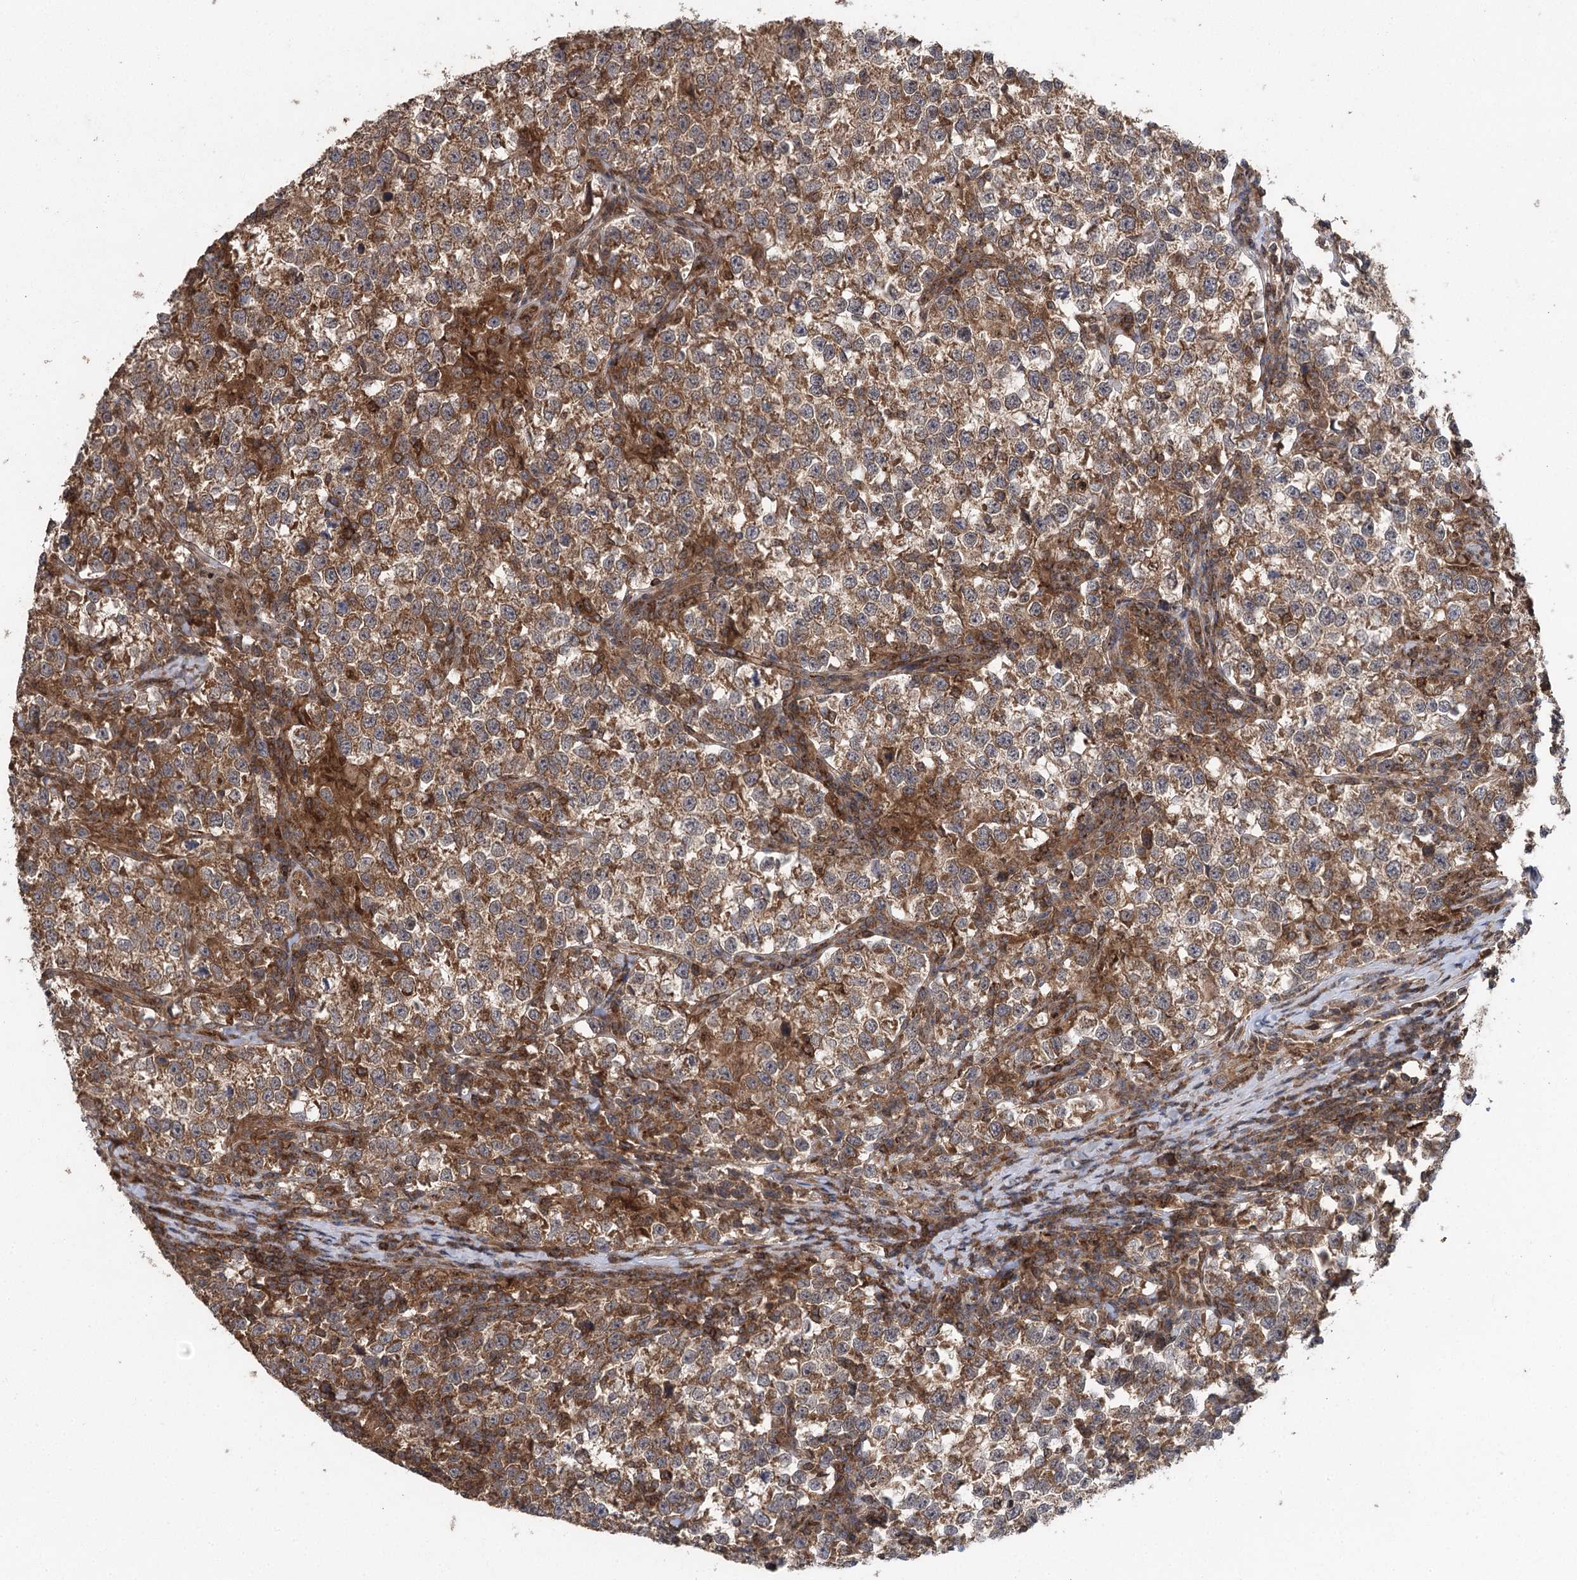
{"staining": {"intensity": "moderate", "quantity": ">75%", "location": "cytoplasmic/membranous"}, "tissue": "testis cancer", "cell_type": "Tumor cells", "image_type": "cancer", "snomed": [{"axis": "morphology", "description": "Normal tissue, NOS"}, {"axis": "morphology", "description": "Seminoma, NOS"}, {"axis": "topography", "description": "Testis"}], "caption": "Immunohistochemistry staining of testis seminoma, which reveals medium levels of moderate cytoplasmic/membranous staining in approximately >75% of tumor cells indicating moderate cytoplasmic/membranous protein positivity. The staining was performed using DAB (3,3'-diaminobenzidine) (brown) for protein detection and nuclei were counterstained in hematoxylin (blue).", "gene": "C12orf4", "patient": {"sex": "male", "age": 43}}